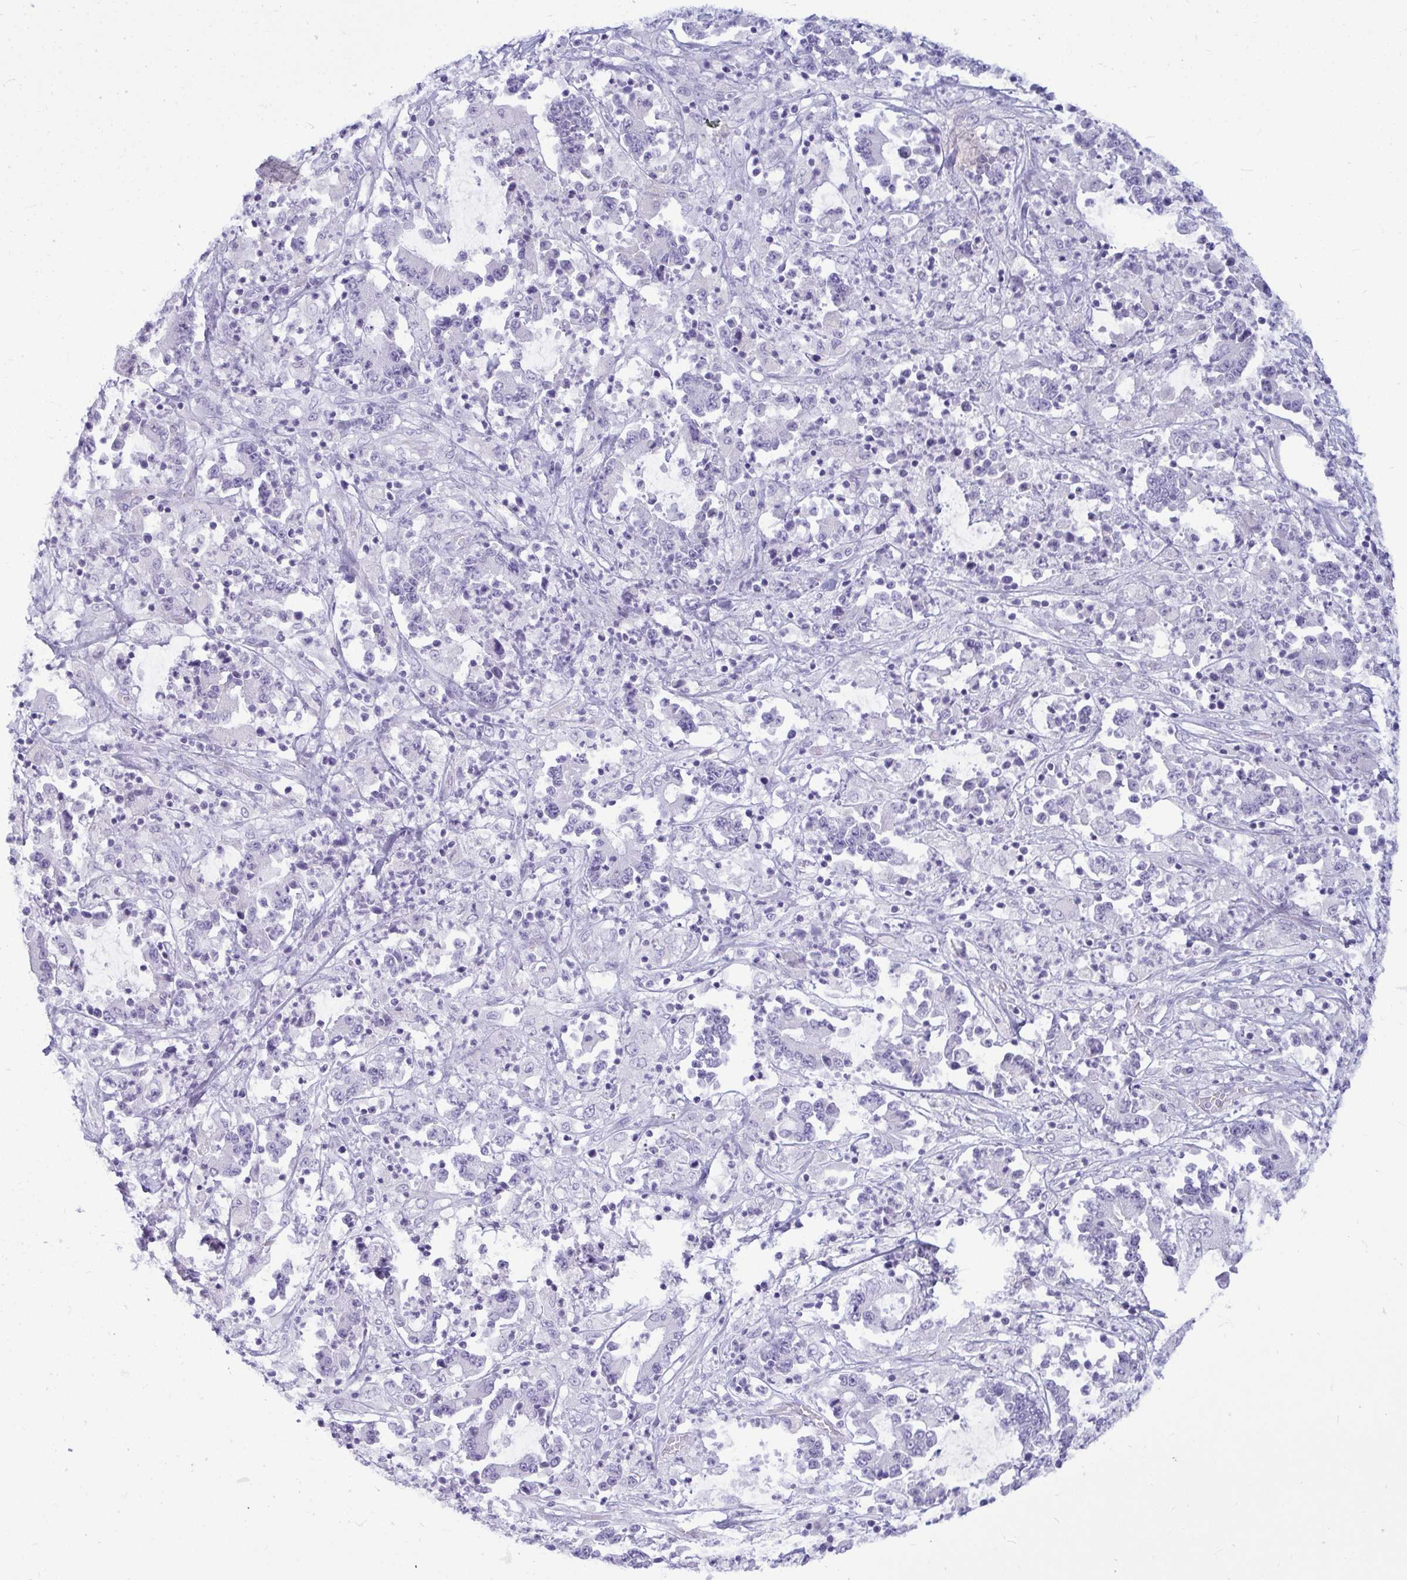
{"staining": {"intensity": "negative", "quantity": "none", "location": "none"}, "tissue": "stomach cancer", "cell_type": "Tumor cells", "image_type": "cancer", "snomed": [{"axis": "morphology", "description": "Adenocarcinoma, NOS"}, {"axis": "topography", "description": "Stomach, upper"}], "caption": "Tumor cells are negative for brown protein staining in adenocarcinoma (stomach).", "gene": "ANKRD60", "patient": {"sex": "male", "age": 68}}